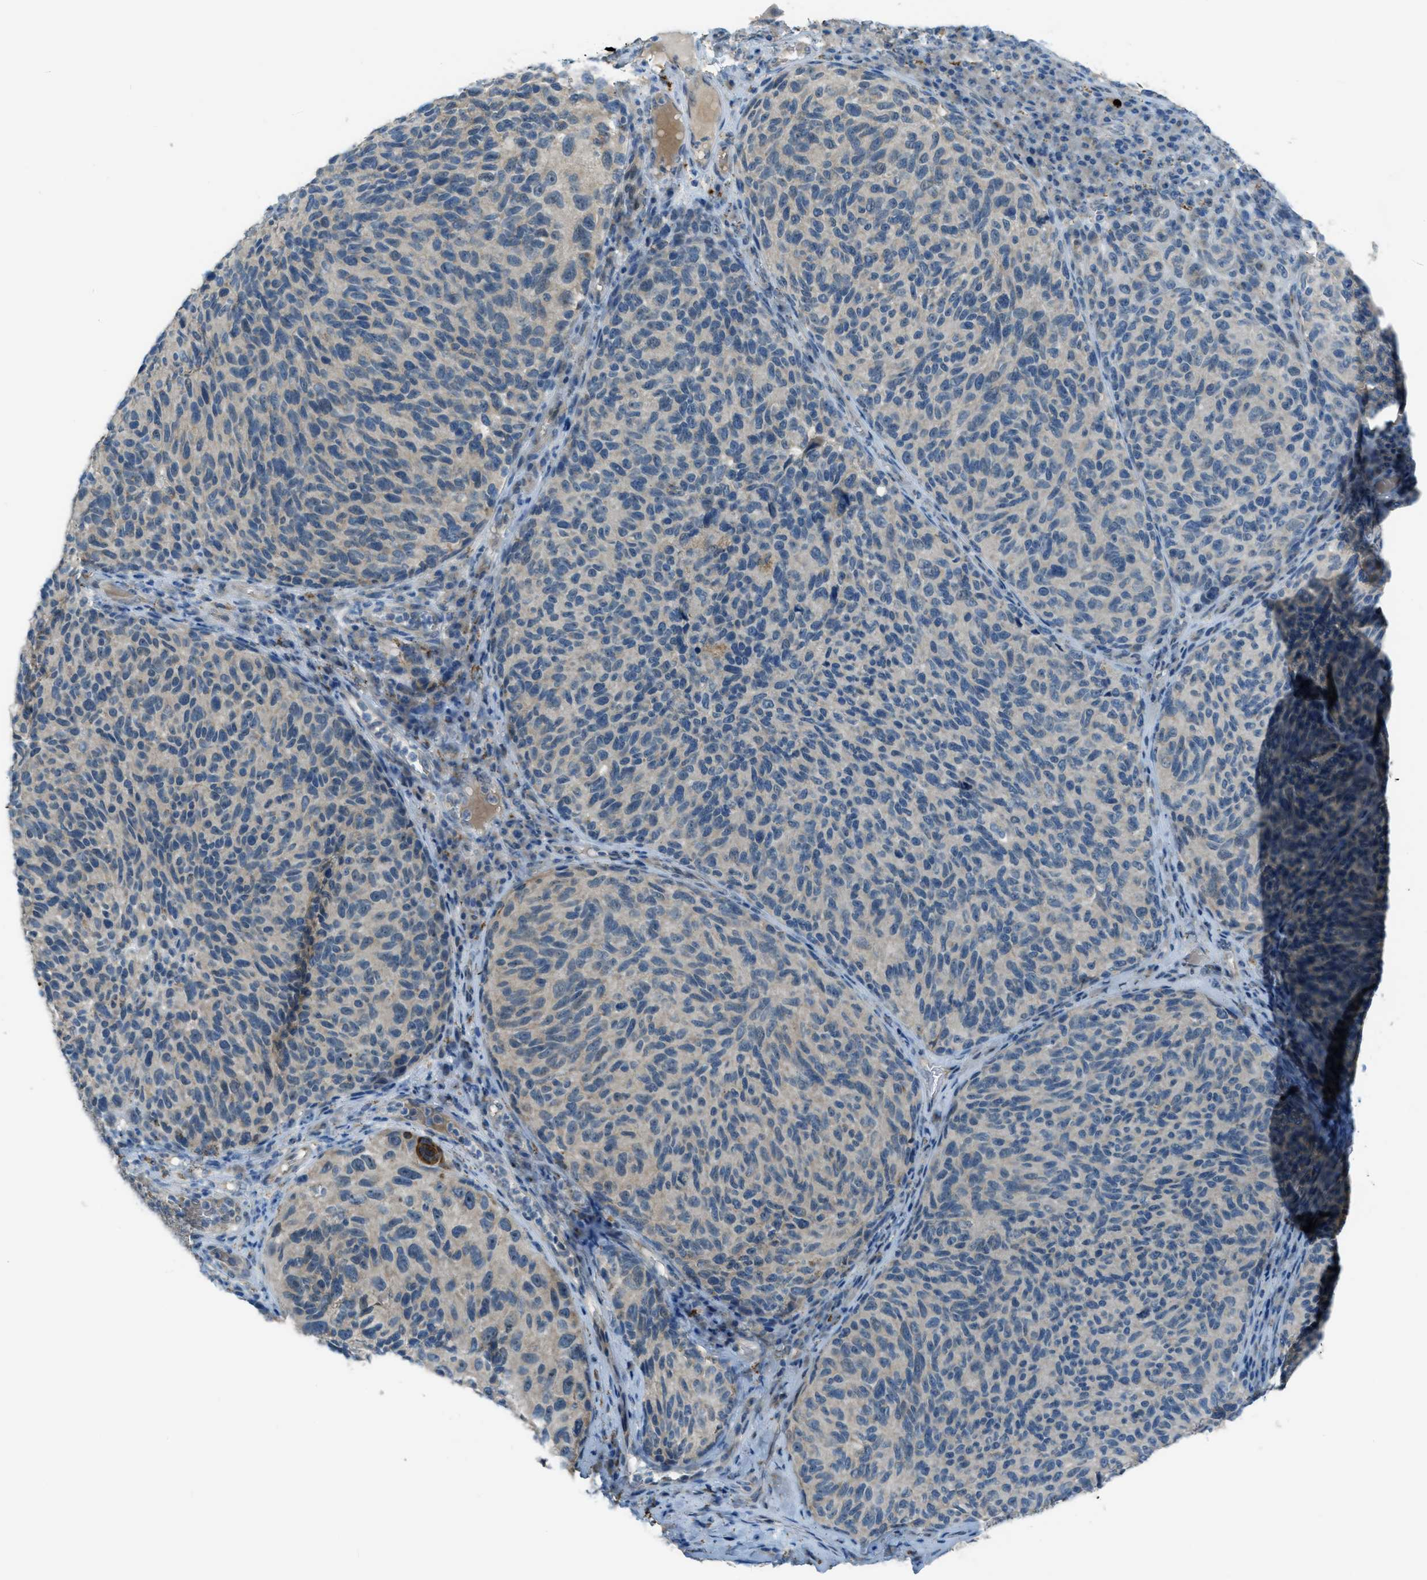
{"staining": {"intensity": "weak", "quantity": "<25%", "location": "cytoplasmic/membranous"}, "tissue": "melanoma", "cell_type": "Tumor cells", "image_type": "cancer", "snomed": [{"axis": "morphology", "description": "Malignant melanoma, NOS"}, {"axis": "topography", "description": "Skin"}], "caption": "This is a histopathology image of IHC staining of malignant melanoma, which shows no expression in tumor cells.", "gene": "CDON", "patient": {"sex": "female", "age": 73}}